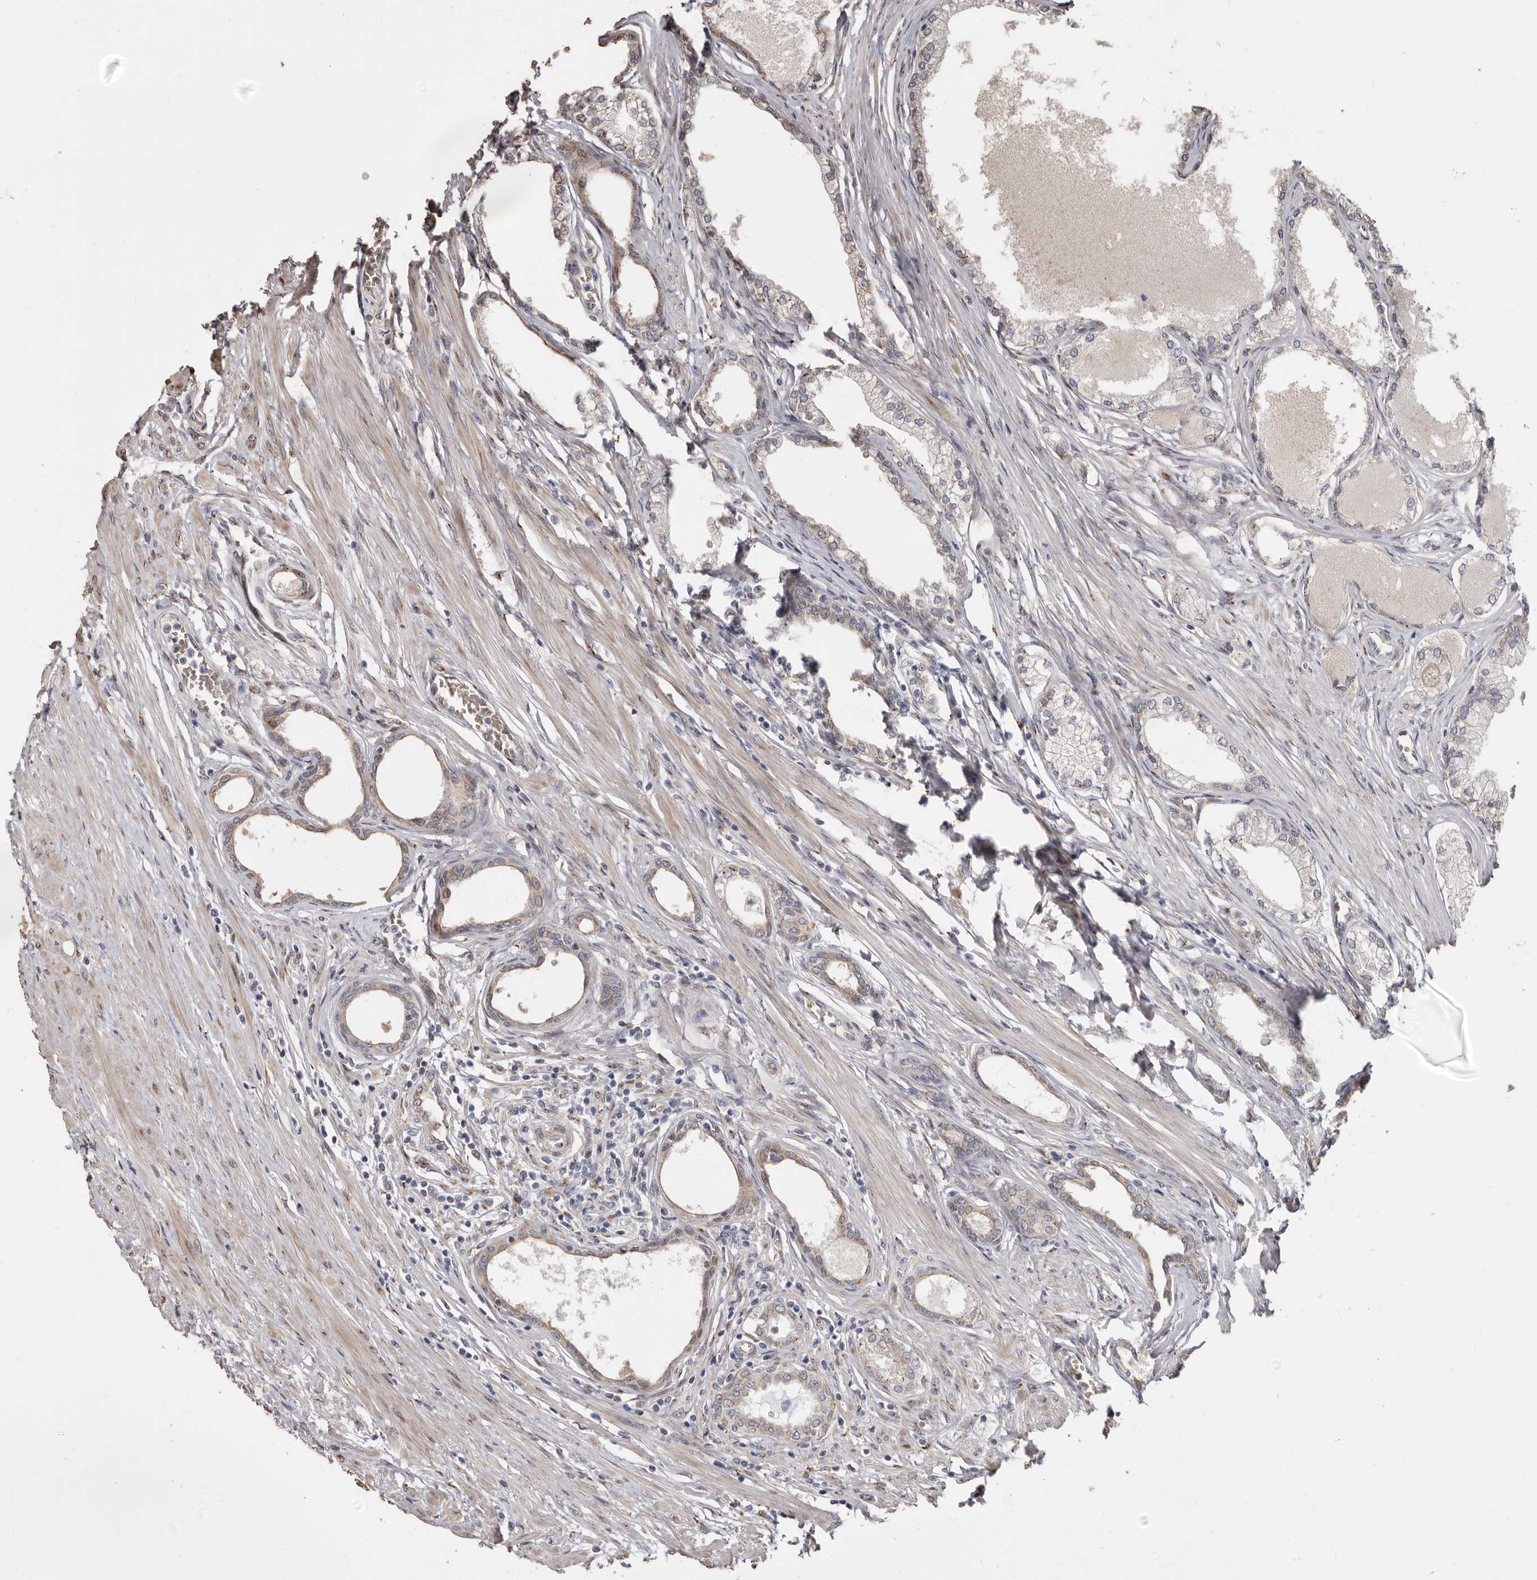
{"staining": {"intensity": "weak", "quantity": "25%-75%", "location": "cytoplasmic/membranous"}, "tissue": "prostate", "cell_type": "Glandular cells", "image_type": "normal", "snomed": [{"axis": "morphology", "description": "Normal tissue, NOS"}, {"axis": "morphology", "description": "Urothelial carcinoma, Low grade"}, {"axis": "topography", "description": "Urinary bladder"}, {"axis": "topography", "description": "Prostate"}], "caption": "Immunohistochemical staining of normal human prostate demonstrates 25%-75% levels of weak cytoplasmic/membranous protein positivity in approximately 25%-75% of glandular cells. (brown staining indicates protein expression, while blue staining denotes nuclei).", "gene": "ENTREP1", "patient": {"sex": "male", "age": 60}}